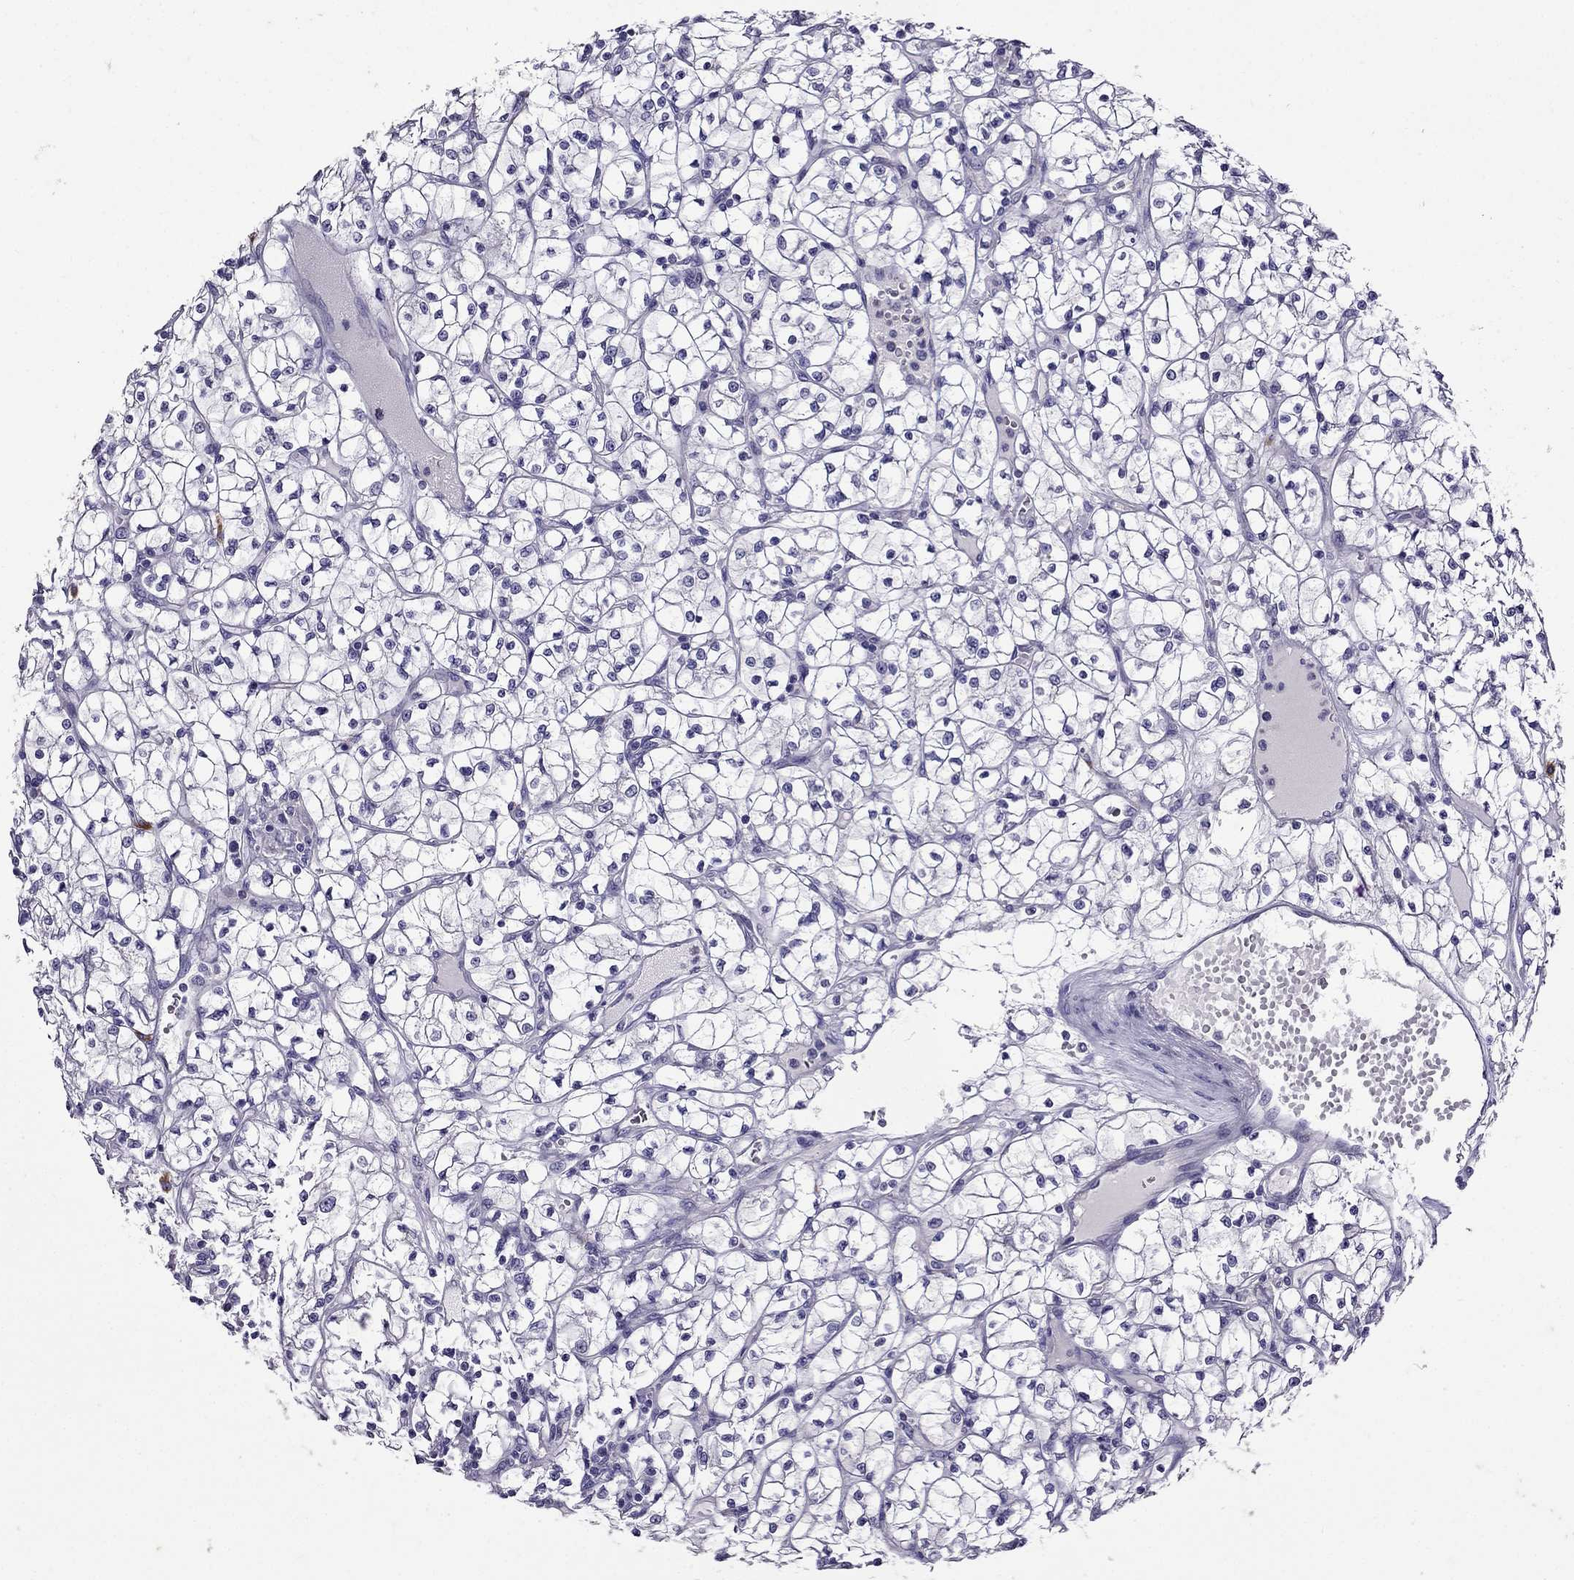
{"staining": {"intensity": "negative", "quantity": "none", "location": "none"}, "tissue": "renal cancer", "cell_type": "Tumor cells", "image_type": "cancer", "snomed": [{"axis": "morphology", "description": "Adenocarcinoma, NOS"}, {"axis": "topography", "description": "Kidney"}], "caption": "Immunohistochemistry (IHC) histopathology image of neoplastic tissue: human renal cancer stained with DAB (3,3'-diaminobenzidine) displays no significant protein staining in tumor cells.", "gene": "OXCT2", "patient": {"sex": "female", "age": 64}}